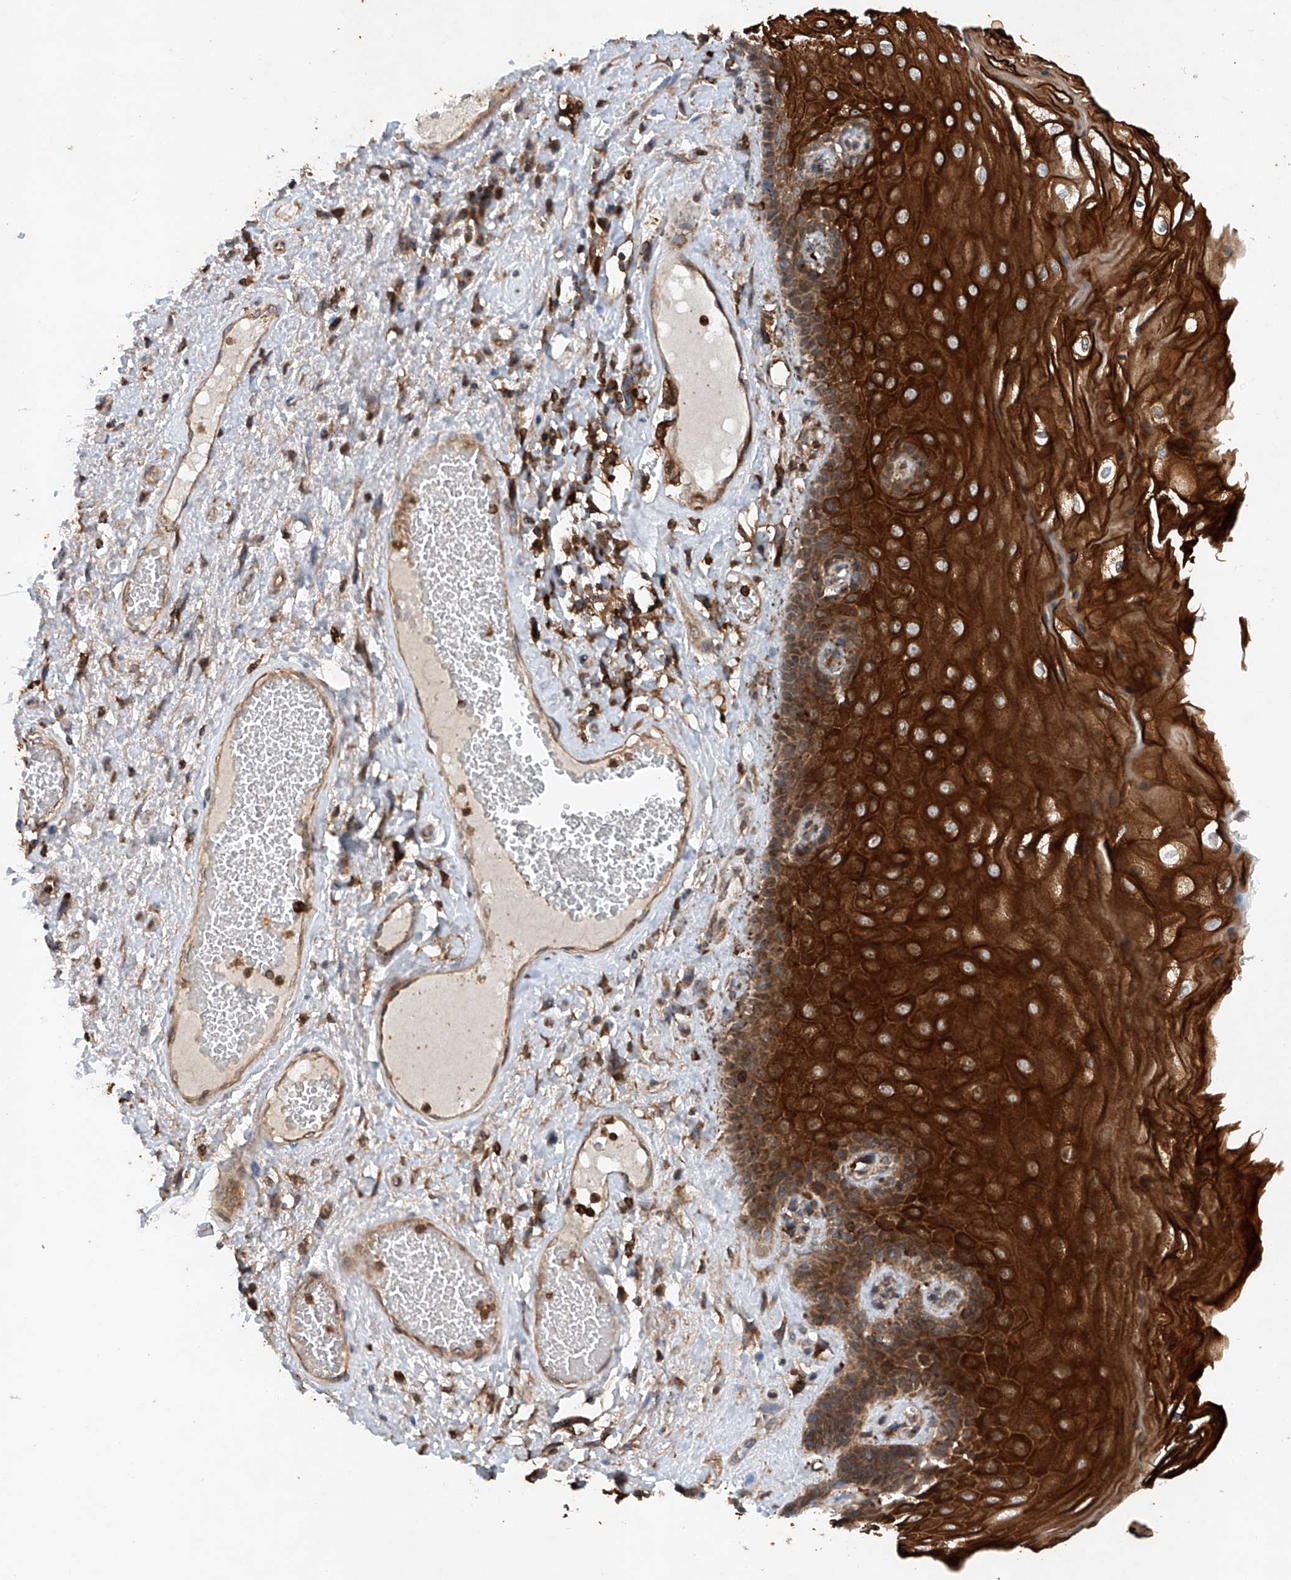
{"staining": {"intensity": "strong", "quantity": ">75%", "location": "cytoplasmic/membranous"}, "tissue": "skin", "cell_type": "Epidermal cells", "image_type": "normal", "snomed": [{"axis": "morphology", "description": "Normal tissue, NOS"}, {"axis": "topography", "description": "Anal"}], "caption": "Protein staining exhibits strong cytoplasmic/membranous staining in about >75% of epidermal cells in benign skin. Using DAB (3,3'-diaminobenzidine) (brown) and hematoxylin (blue) stains, captured at high magnification using brightfield microscopy.", "gene": "CEP85L", "patient": {"sex": "male", "age": 69}}